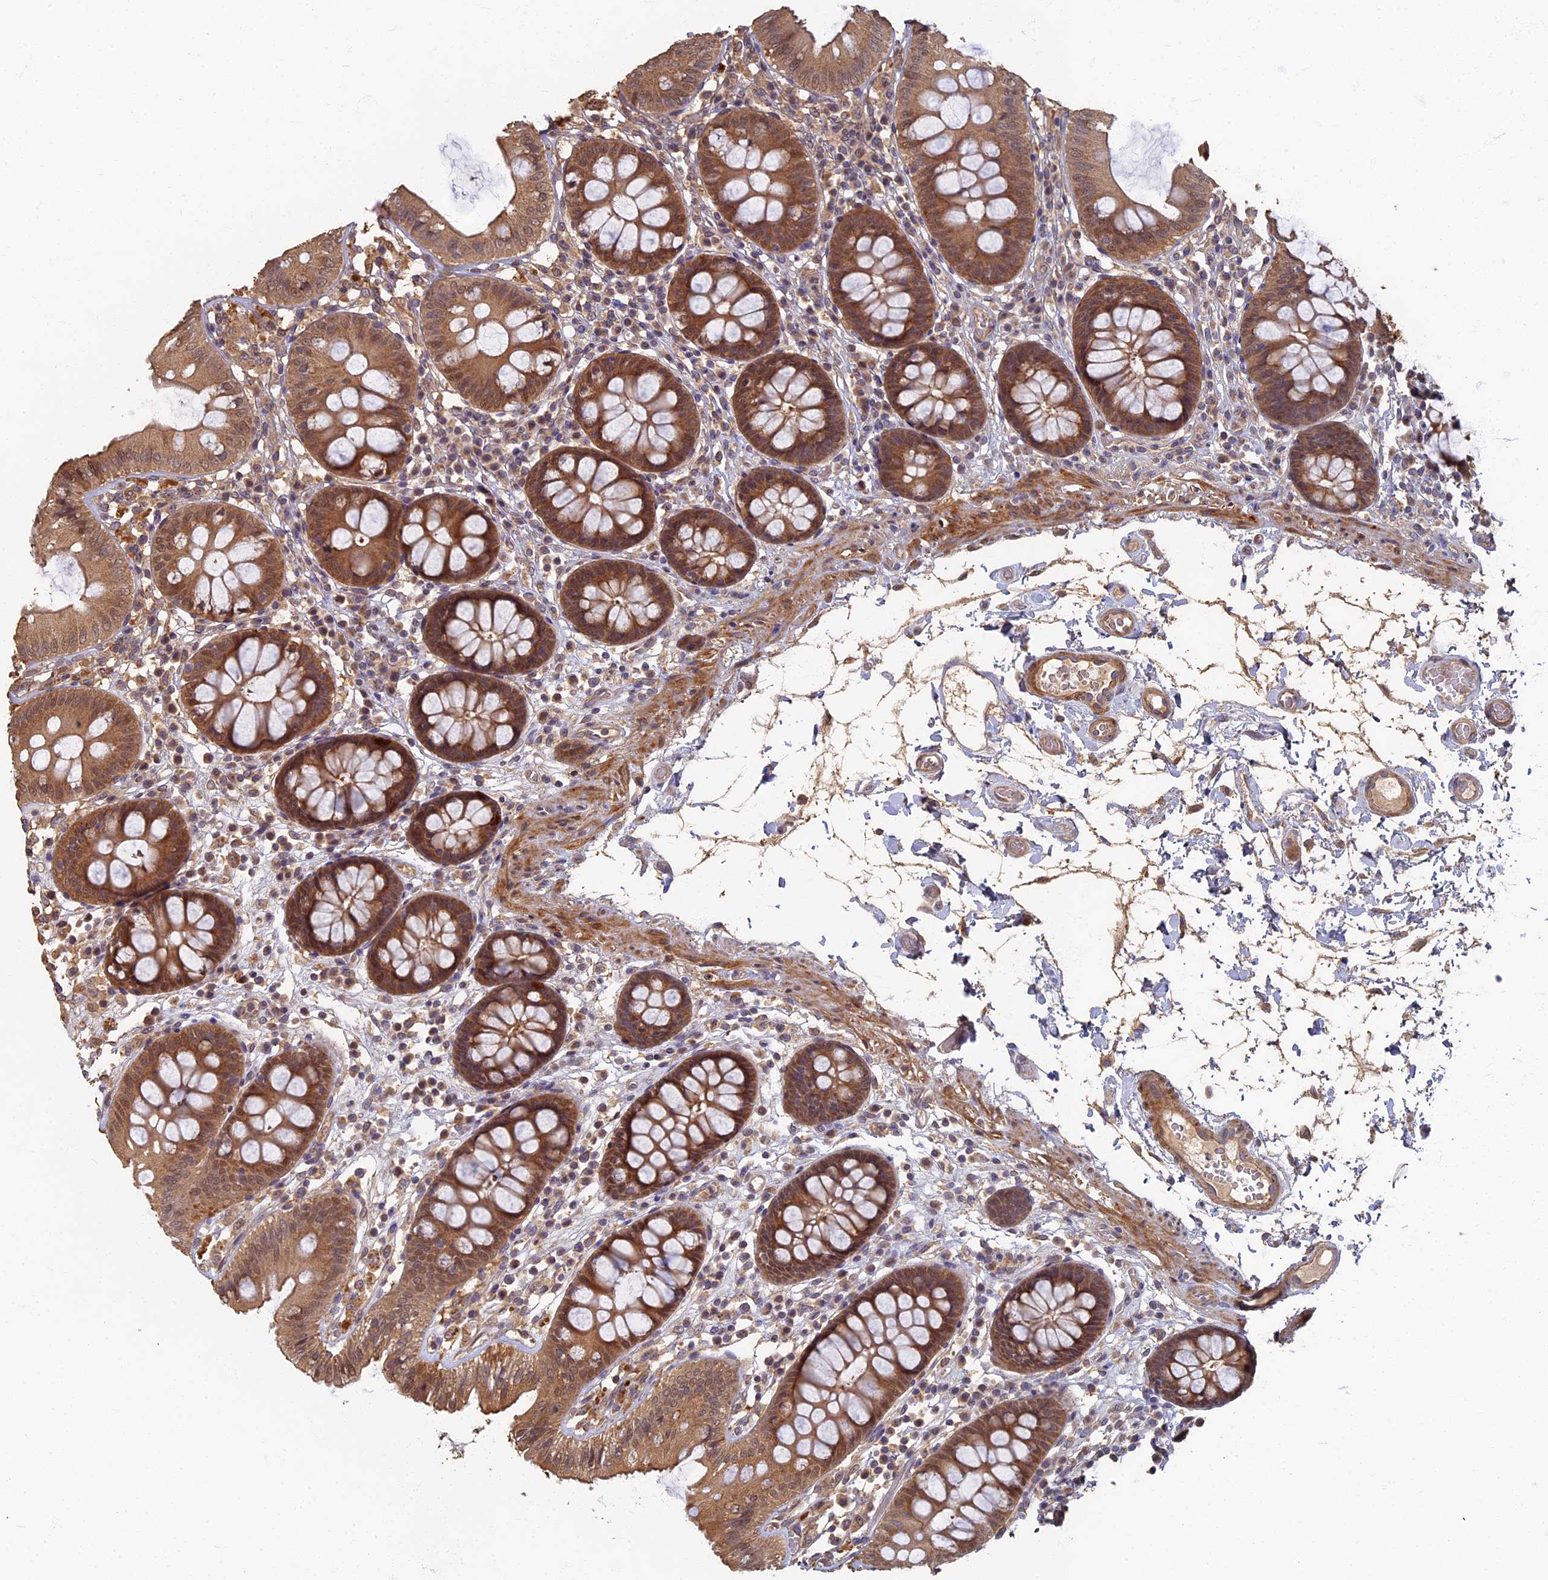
{"staining": {"intensity": "moderate", "quantity": ">75%", "location": "cytoplasmic/membranous"}, "tissue": "colon", "cell_type": "Endothelial cells", "image_type": "normal", "snomed": [{"axis": "morphology", "description": "Normal tissue, NOS"}, {"axis": "topography", "description": "Colon"}], "caption": "This micrograph demonstrates benign colon stained with immunohistochemistry to label a protein in brown. The cytoplasmic/membranous of endothelial cells show moderate positivity for the protein. Nuclei are counter-stained blue.", "gene": "RSPH3", "patient": {"sex": "male", "age": 84}}